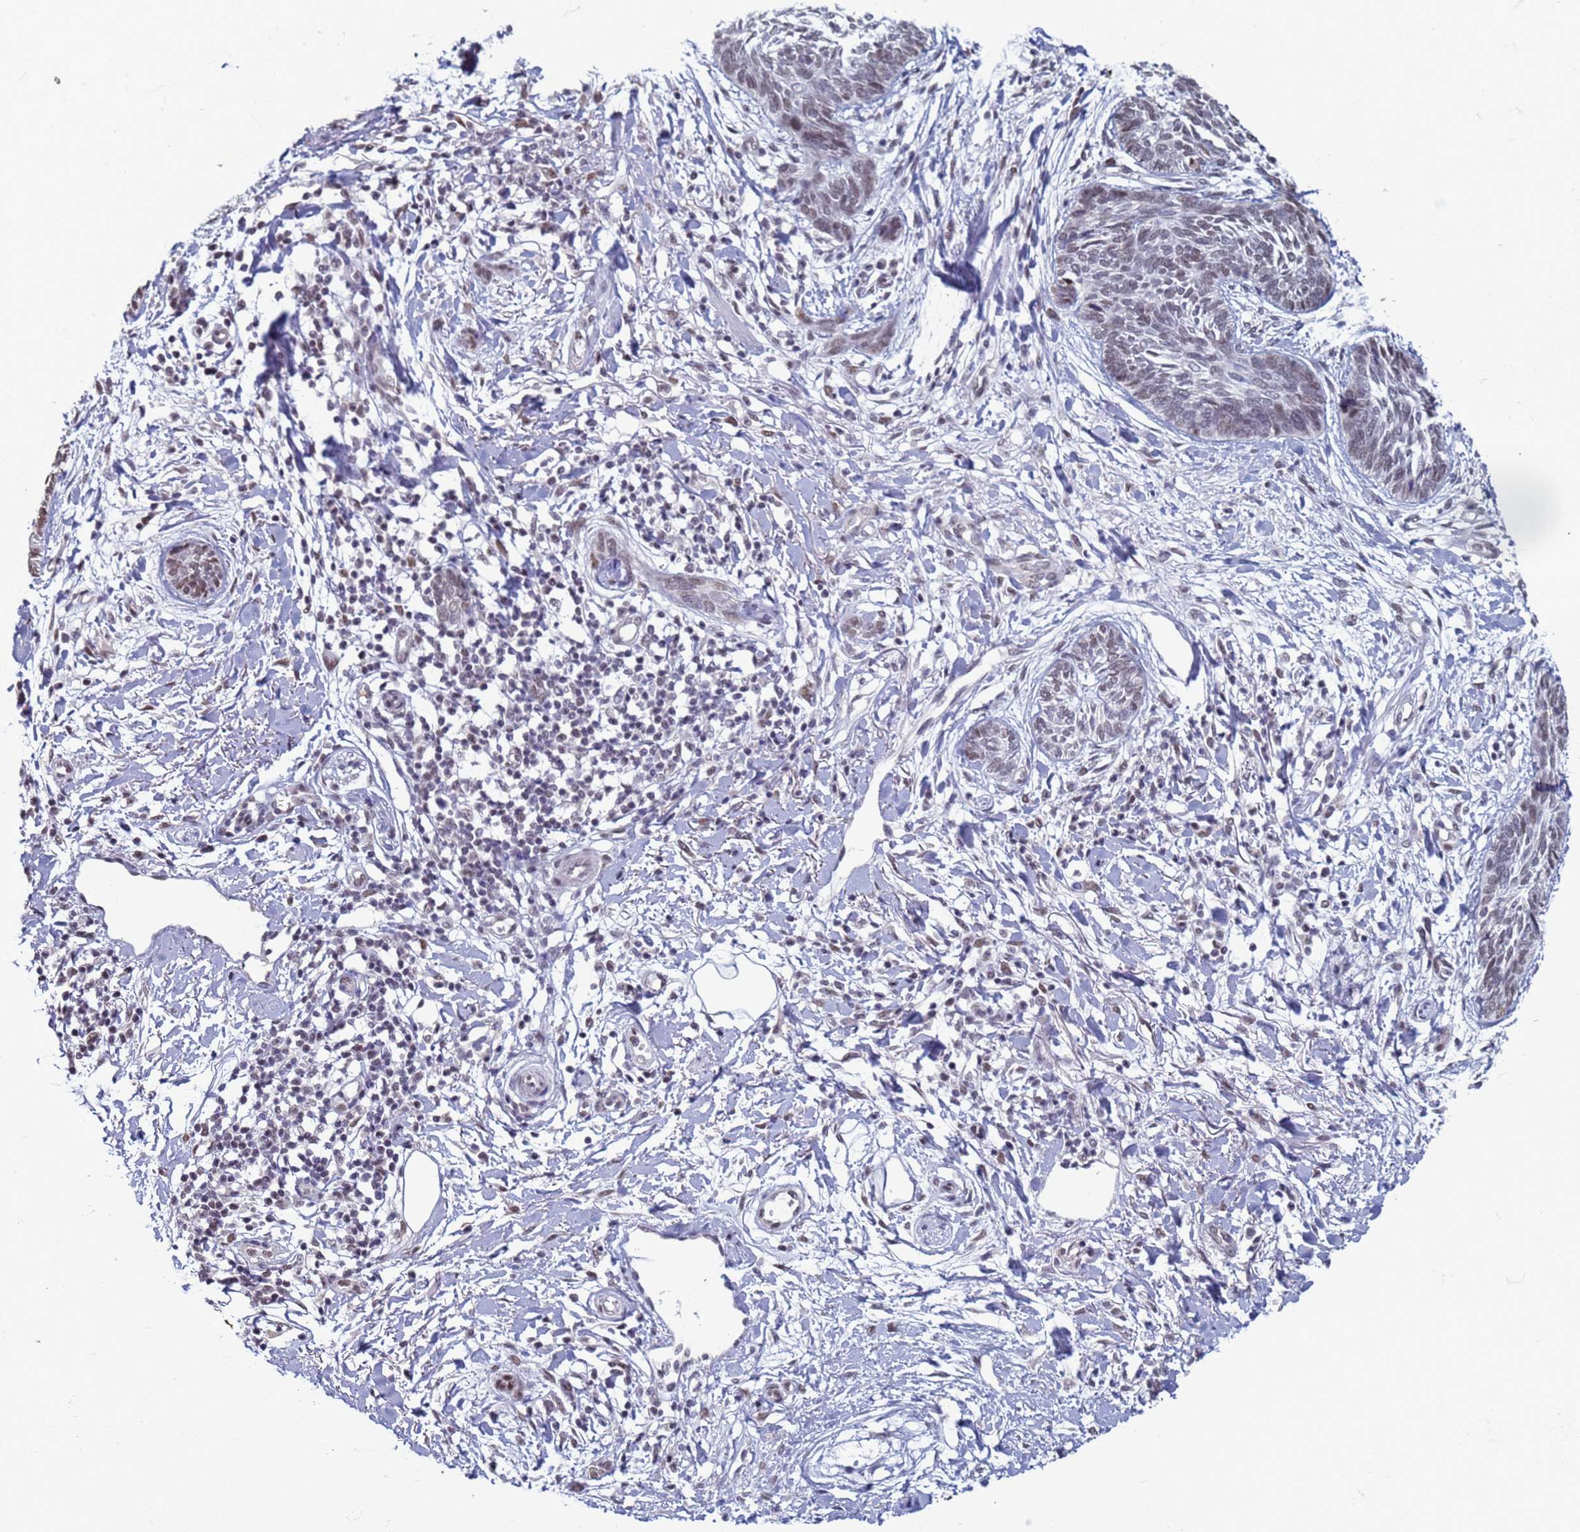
{"staining": {"intensity": "moderate", "quantity": "<25%", "location": "nuclear"}, "tissue": "skin cancer", "cell_type": "Tumor cells", "image_type": "cancer", "snomed": [{"axis": "morphology", "description": "Basal cell carcinoma"}, {"axis": "topography", "description": "Skin"}], "caption": "Human skin basal cell carcinoma stained with a protein marker reveals moderate staining in tumor cells.", "gene": "SAE1", "patient": {"sex": "female", "age": 81}}